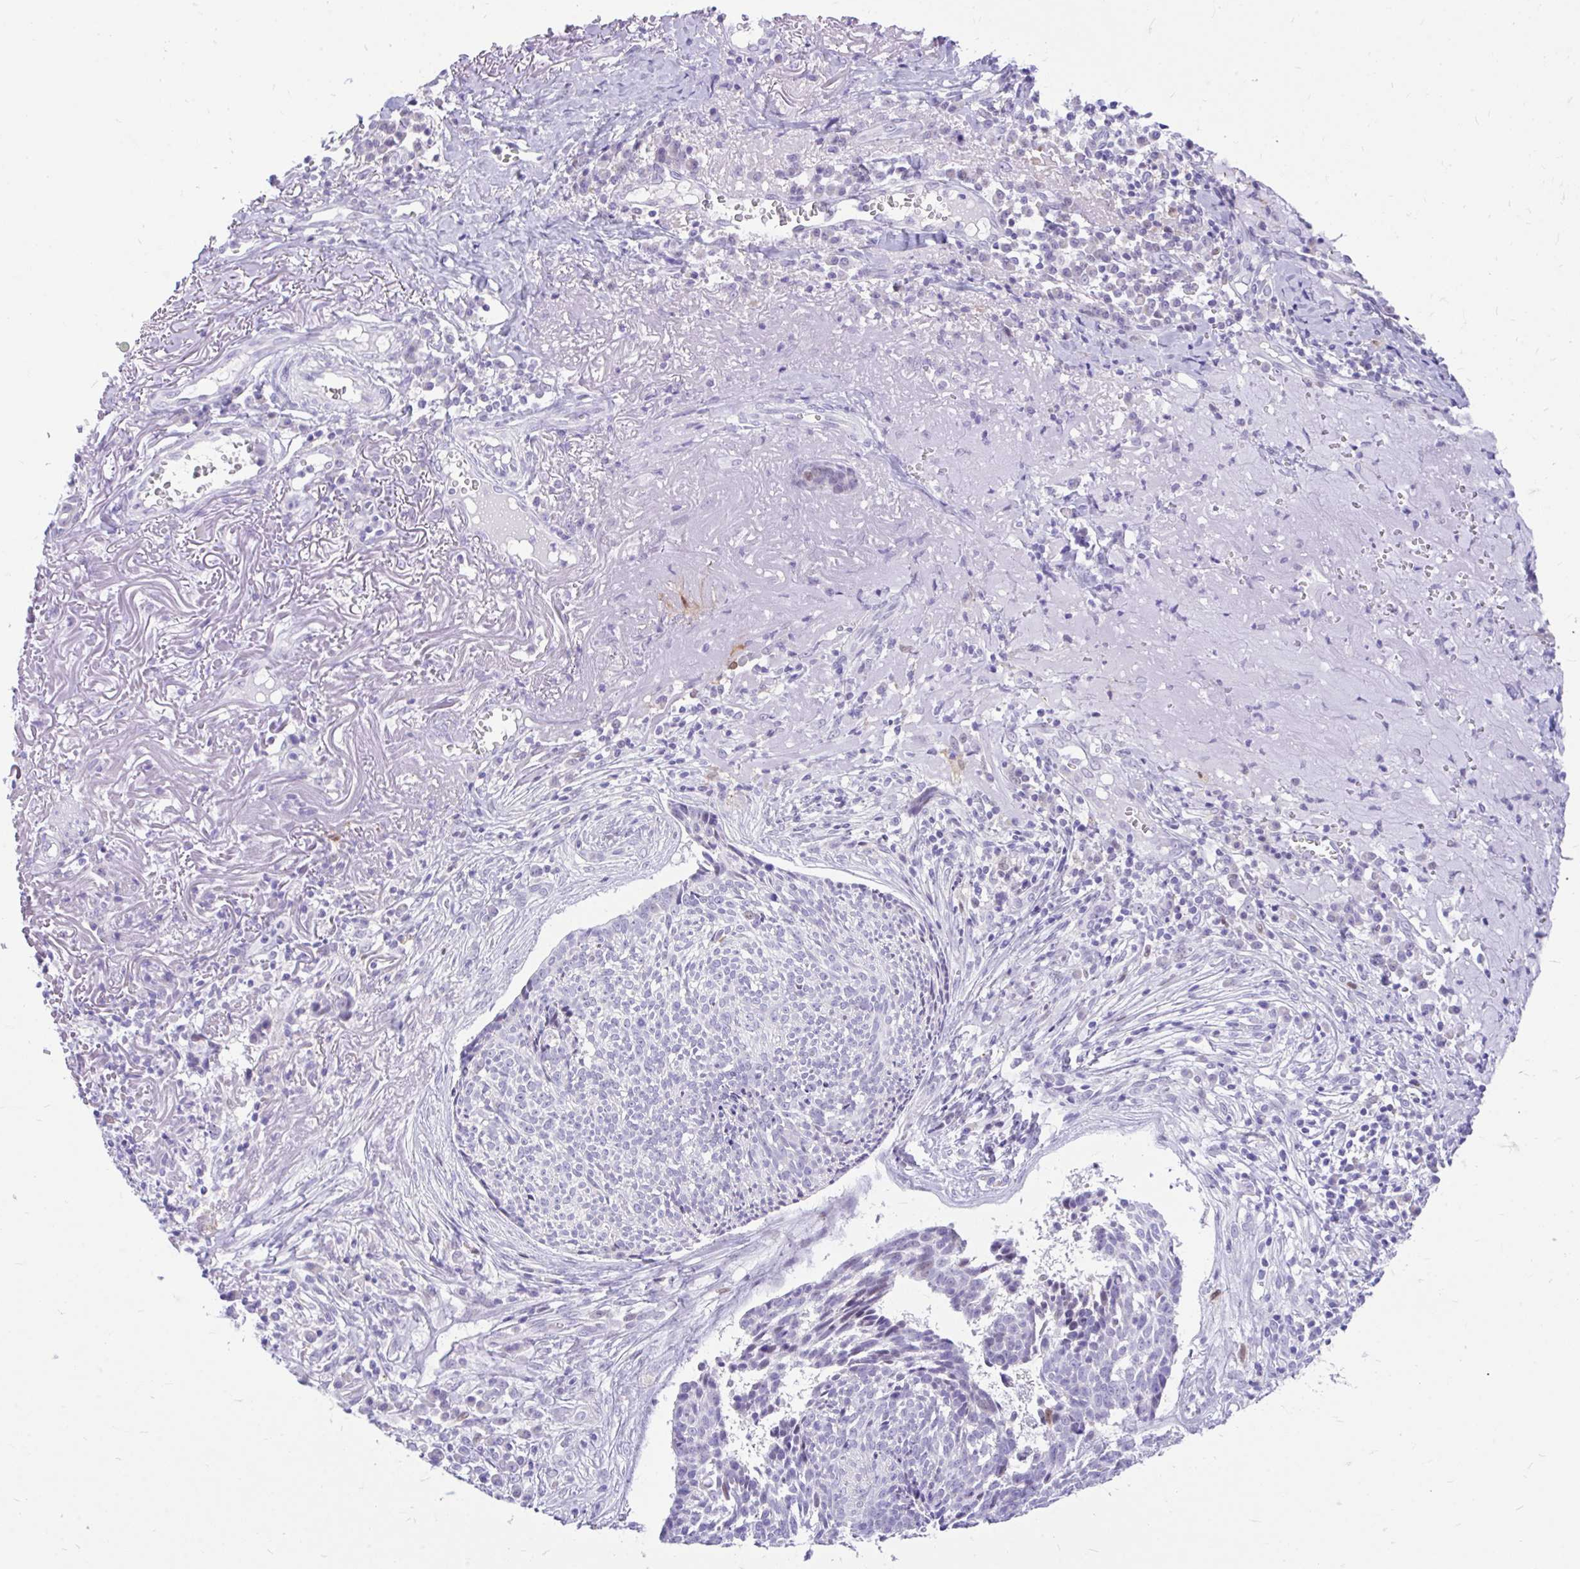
{"staining": {"intensity": "negative", "quantity": "none", "location": "none"}, "tissue": "skin cancer", "cell_type": "Tumor cells", "image_type": "cancer", "snomed": [{"axis": "morphology", "description": "Basal cell carcinoma"}, {"axis": "topography", "description": "Skin"}, {"axis": "topography", "description": "Skin of face"}], "caption": "This micrograph is of basal cell carcinoma (skin) stained with IHC to label a protein in brown with the nuclei are counter-stained blue. There is no positivity in tumor cells.", "gene": "GLB1L2", "patient": {"sex": "female", "age": 95}}